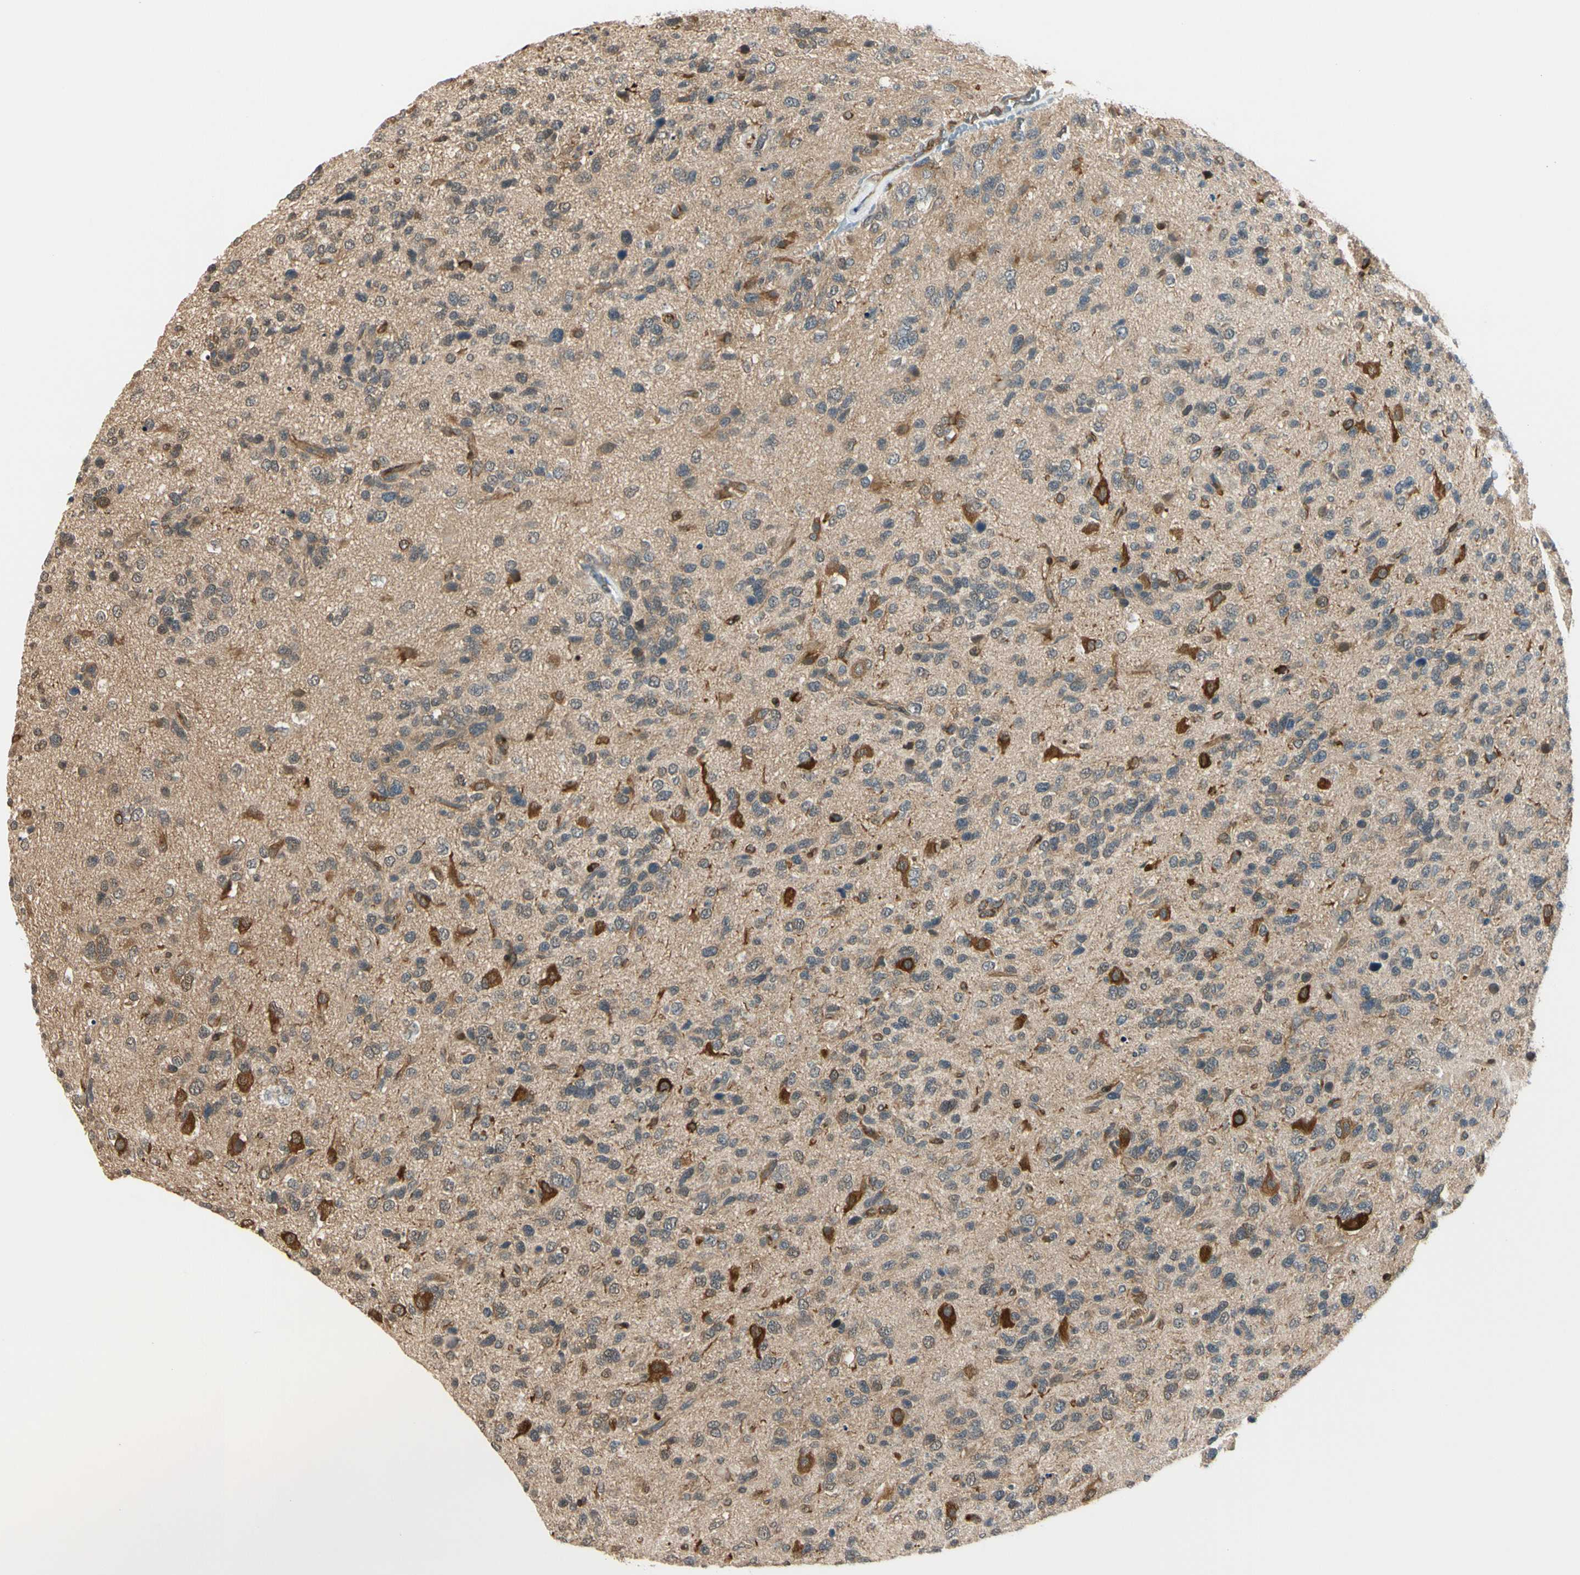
{"staining": {"intensity": "strong", "quantity": "<25%", "location": "cytoplasmic/membranous"}, "tissue": "glioma", "cell_type": "Tumor cells", "image_type": "cancer", "snomed": [{"axis": "morphology", "description": "Glioma, malignant, High grade"}, {"axis": "topography", "description": "Brain"}], "caption": "IHC (DAB (3,3'-diaminobenzidine)) staining of human glioma reveals strong cytoplasmic/membranous protein staining in approximately <25% of tumor cells.", "gene": "RASGRF1", "patient": {"sex": "female", "age": 58}}